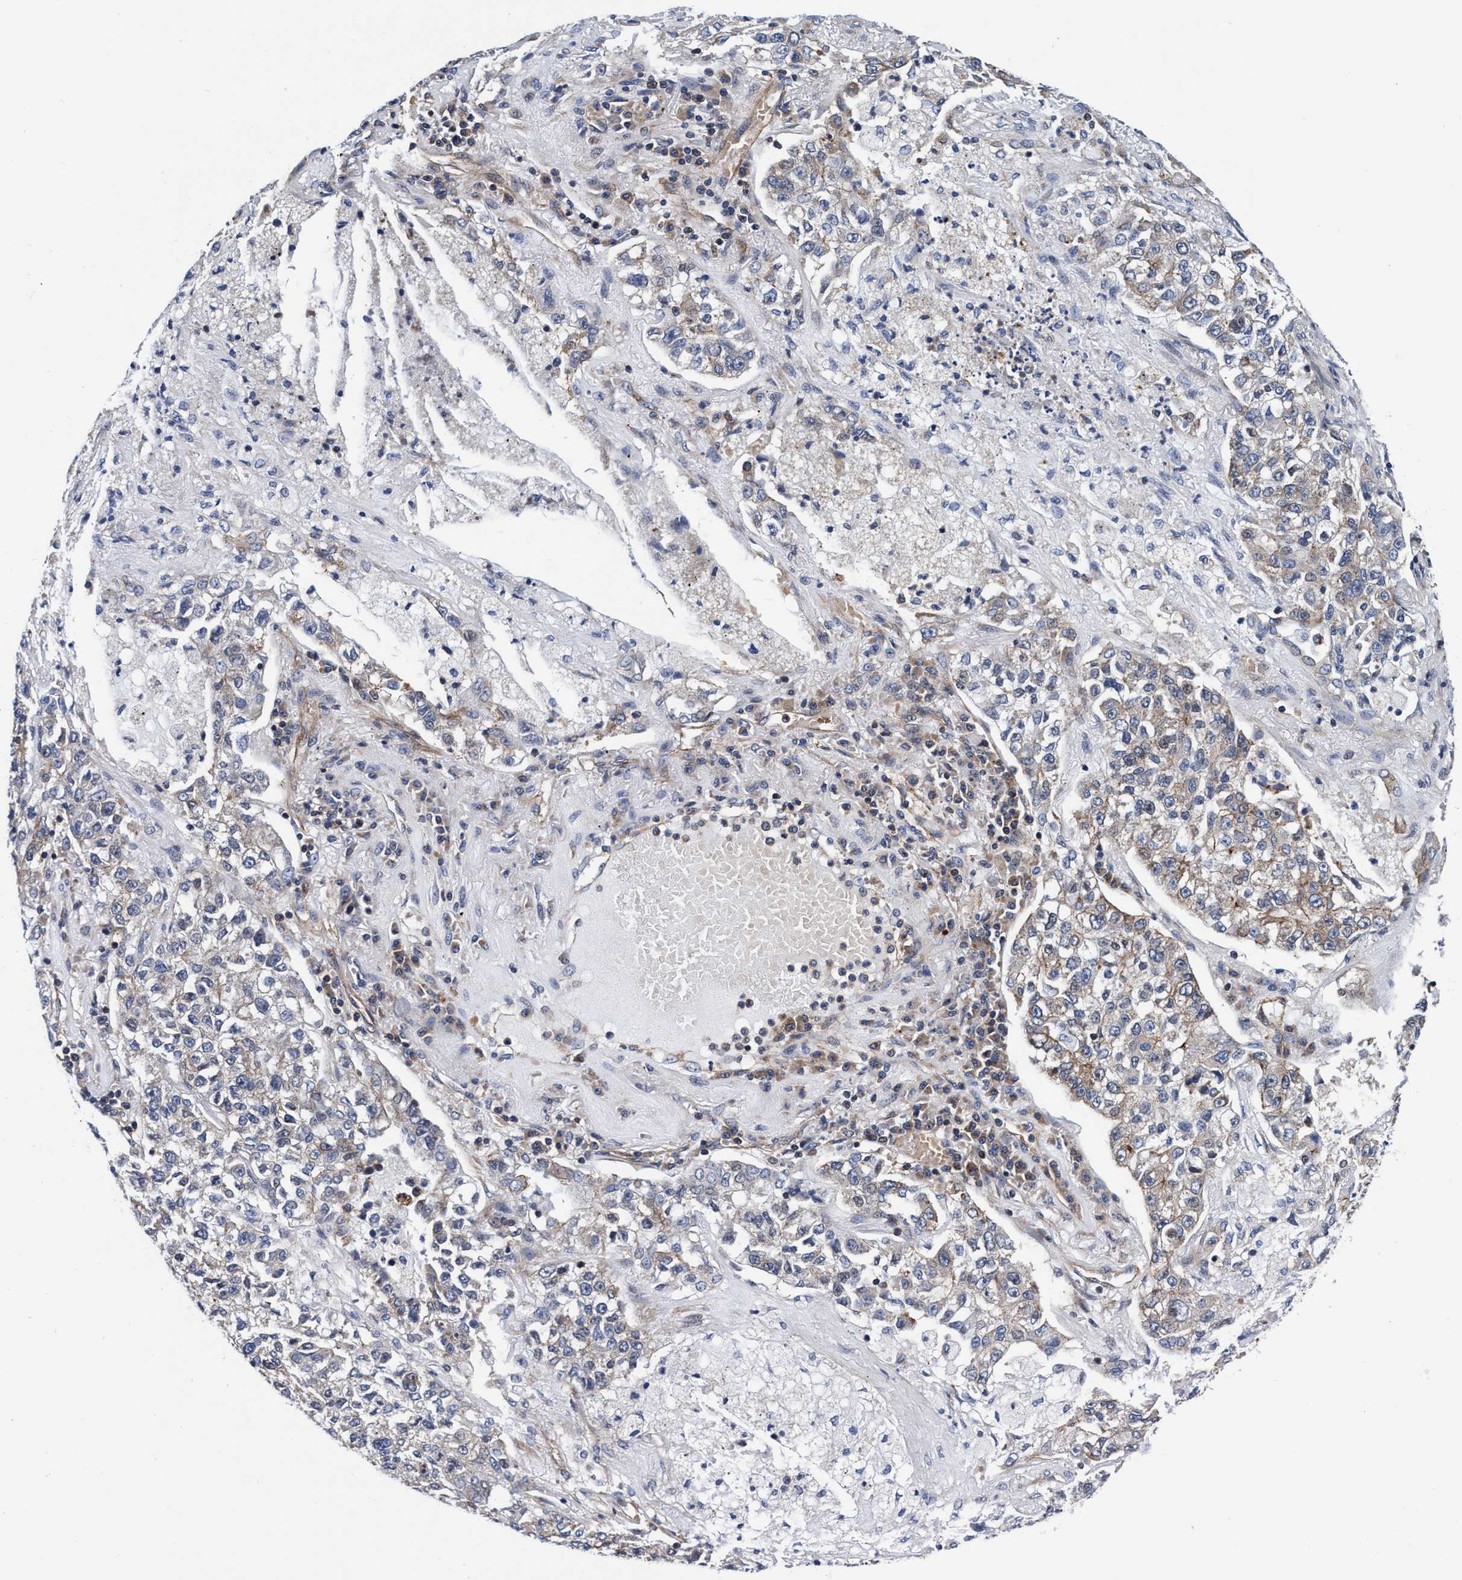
{"staining": {"intensity": "weak", "quantity": "25%-75%", "location": "cytoplasmic/membranous"}, "tissue": "lung cancer", "cell_type": "Tumor cells", "image_type": "cancer", "snomed": [{"axis": "morphology", "description": "Adenocarcinoma, NOS"}, {"axis": "topography", "description": "Lung"}], "caption": "Immunohistochemistry (DAB (3,3'-diaminobenzidine)) staining of lung cancer shows weak cytoplasmic/membranous protein expression in approximately 25%-75% of tumor cells. (Brightfield microscopy of DAB IHC at high magnification).", "gene": "MCM3AP", "patient": {"sex": "male", "age": 49}}